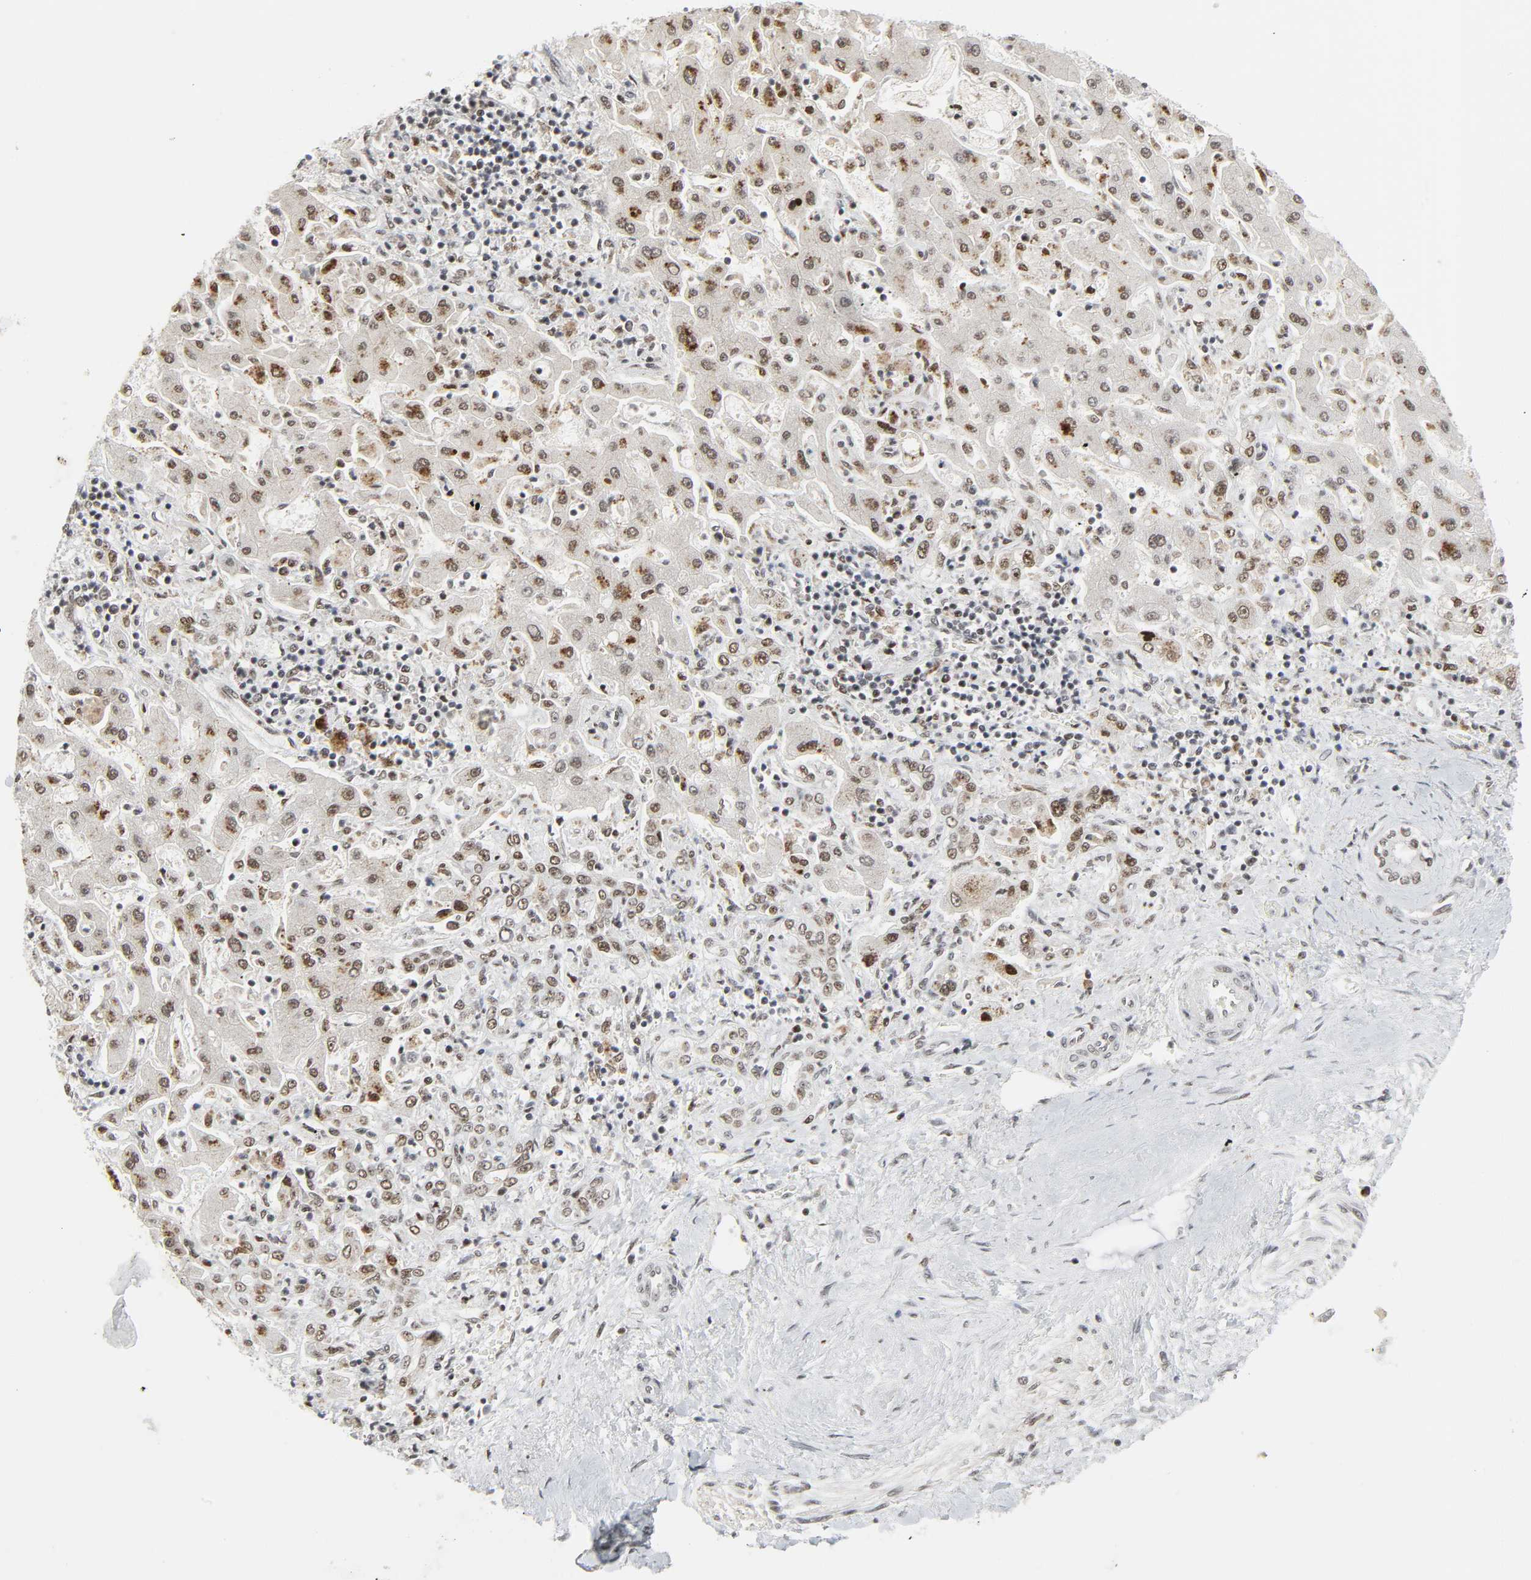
{"staining": {"intensity": "moderate", "quantity": ">75%", "location": "nuclear"}, "tissue": "liver cancer", "cell_type": "Tumor cells", "image_type": "cancer", "snomed": [{"axis": "morphology", "description": "Cholangiocarcinoma"}, {"axis": "topography", "description": "Liver"}], "caption": "Liver cancer stained with a brown dye displays moderate nuclear positive staining in approximately >75% of tumor cells.", "gene": "CDK7", "patient": {"sex": "male", "age": 50}}